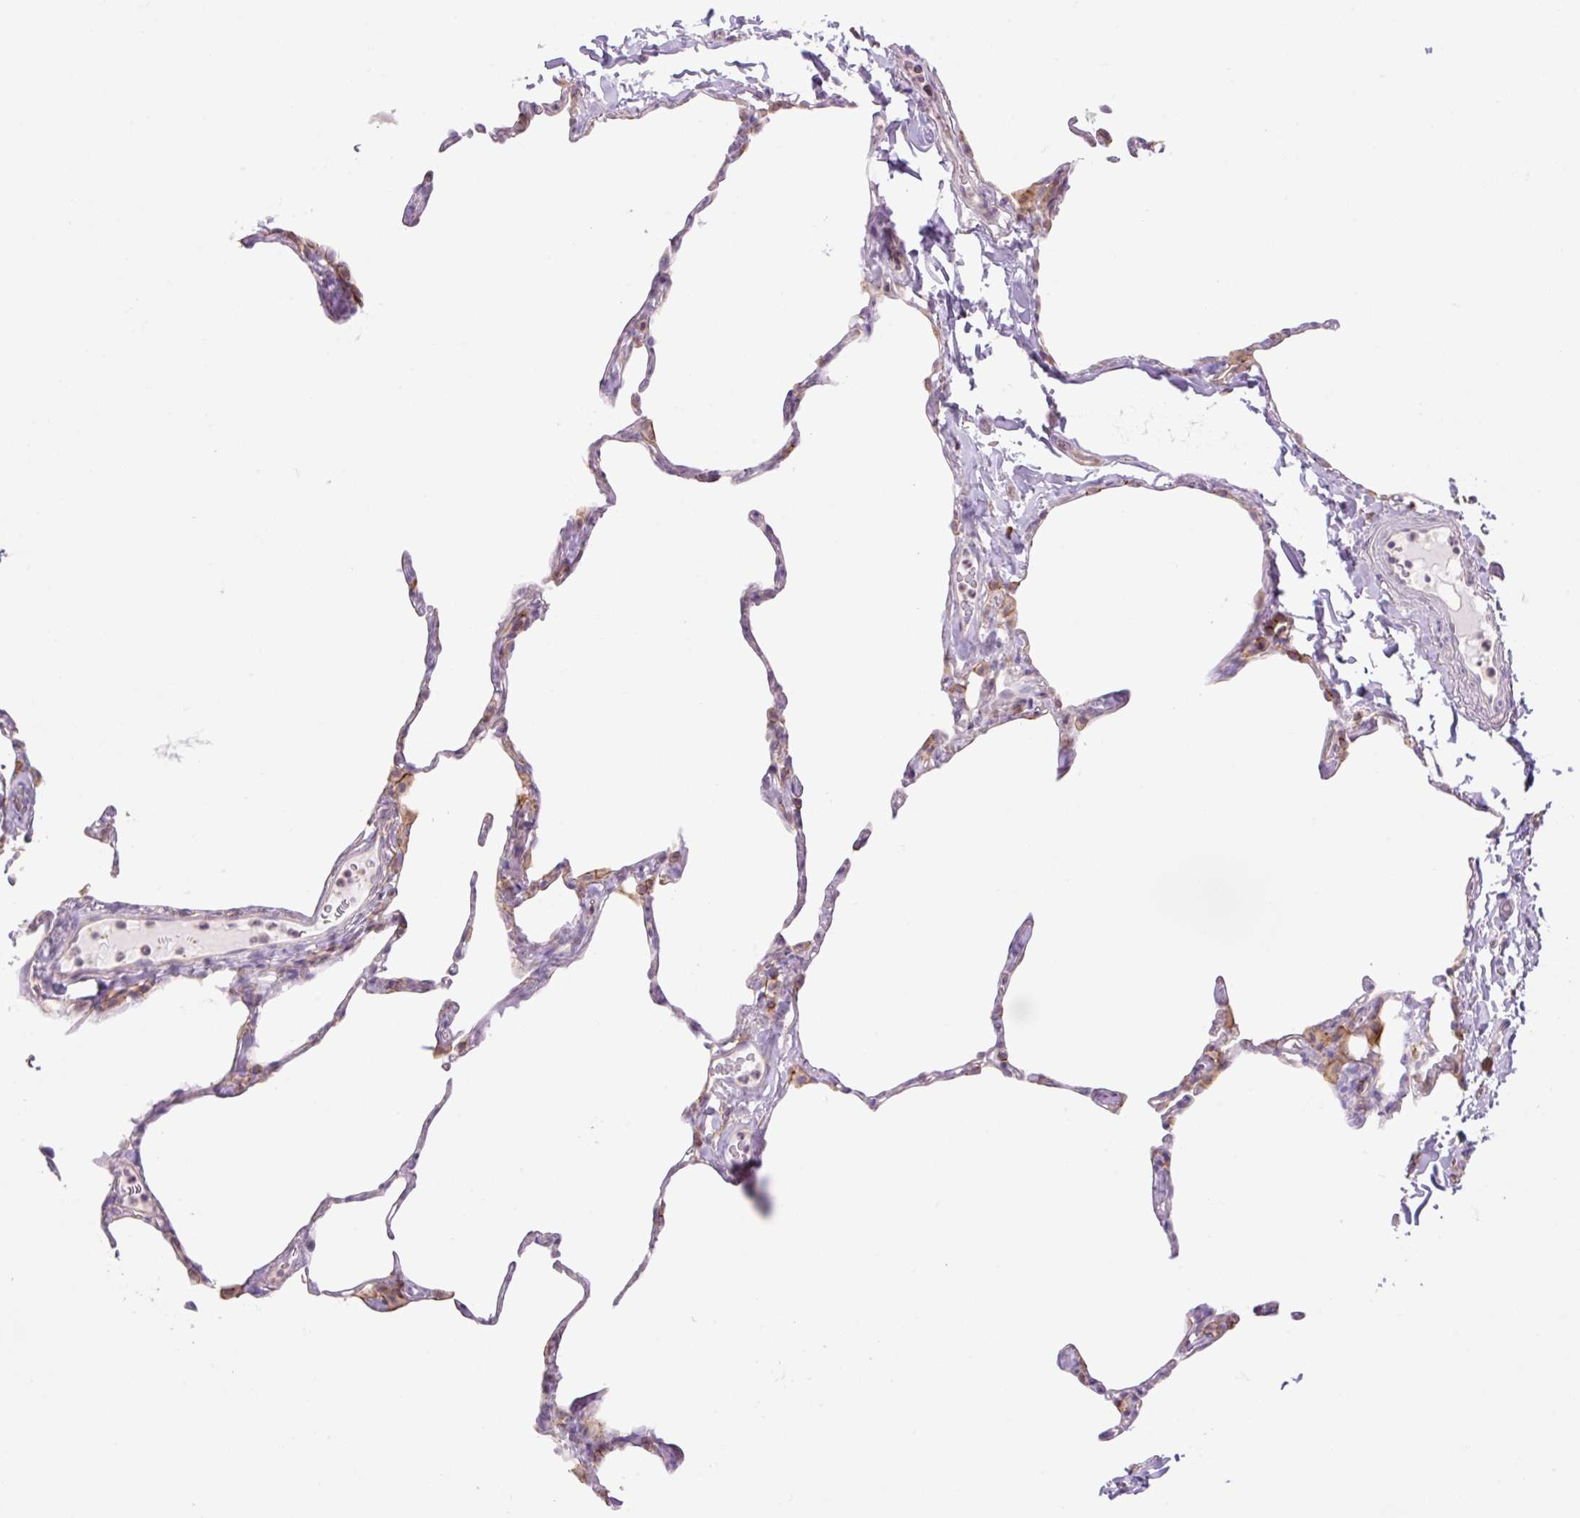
{"staining": {"intensity": "negative", "quantity": "none", "location": "none"}, "tissue": "lung", "cell_type": "Alveolar cells", "image_type": "normal", "snomed": [{"axis": "morphology", "description": "Normal tissue, NOS"}, {"axis": "topography", "description": "Lung"}], "caption": "An immunohistochemistry (IHC) micrograph of unremarkable lung is shown. There is no staining in alveolar cells of lung.", "gene": "GRID2", "patient": {"sex": "male", "age": 65}}